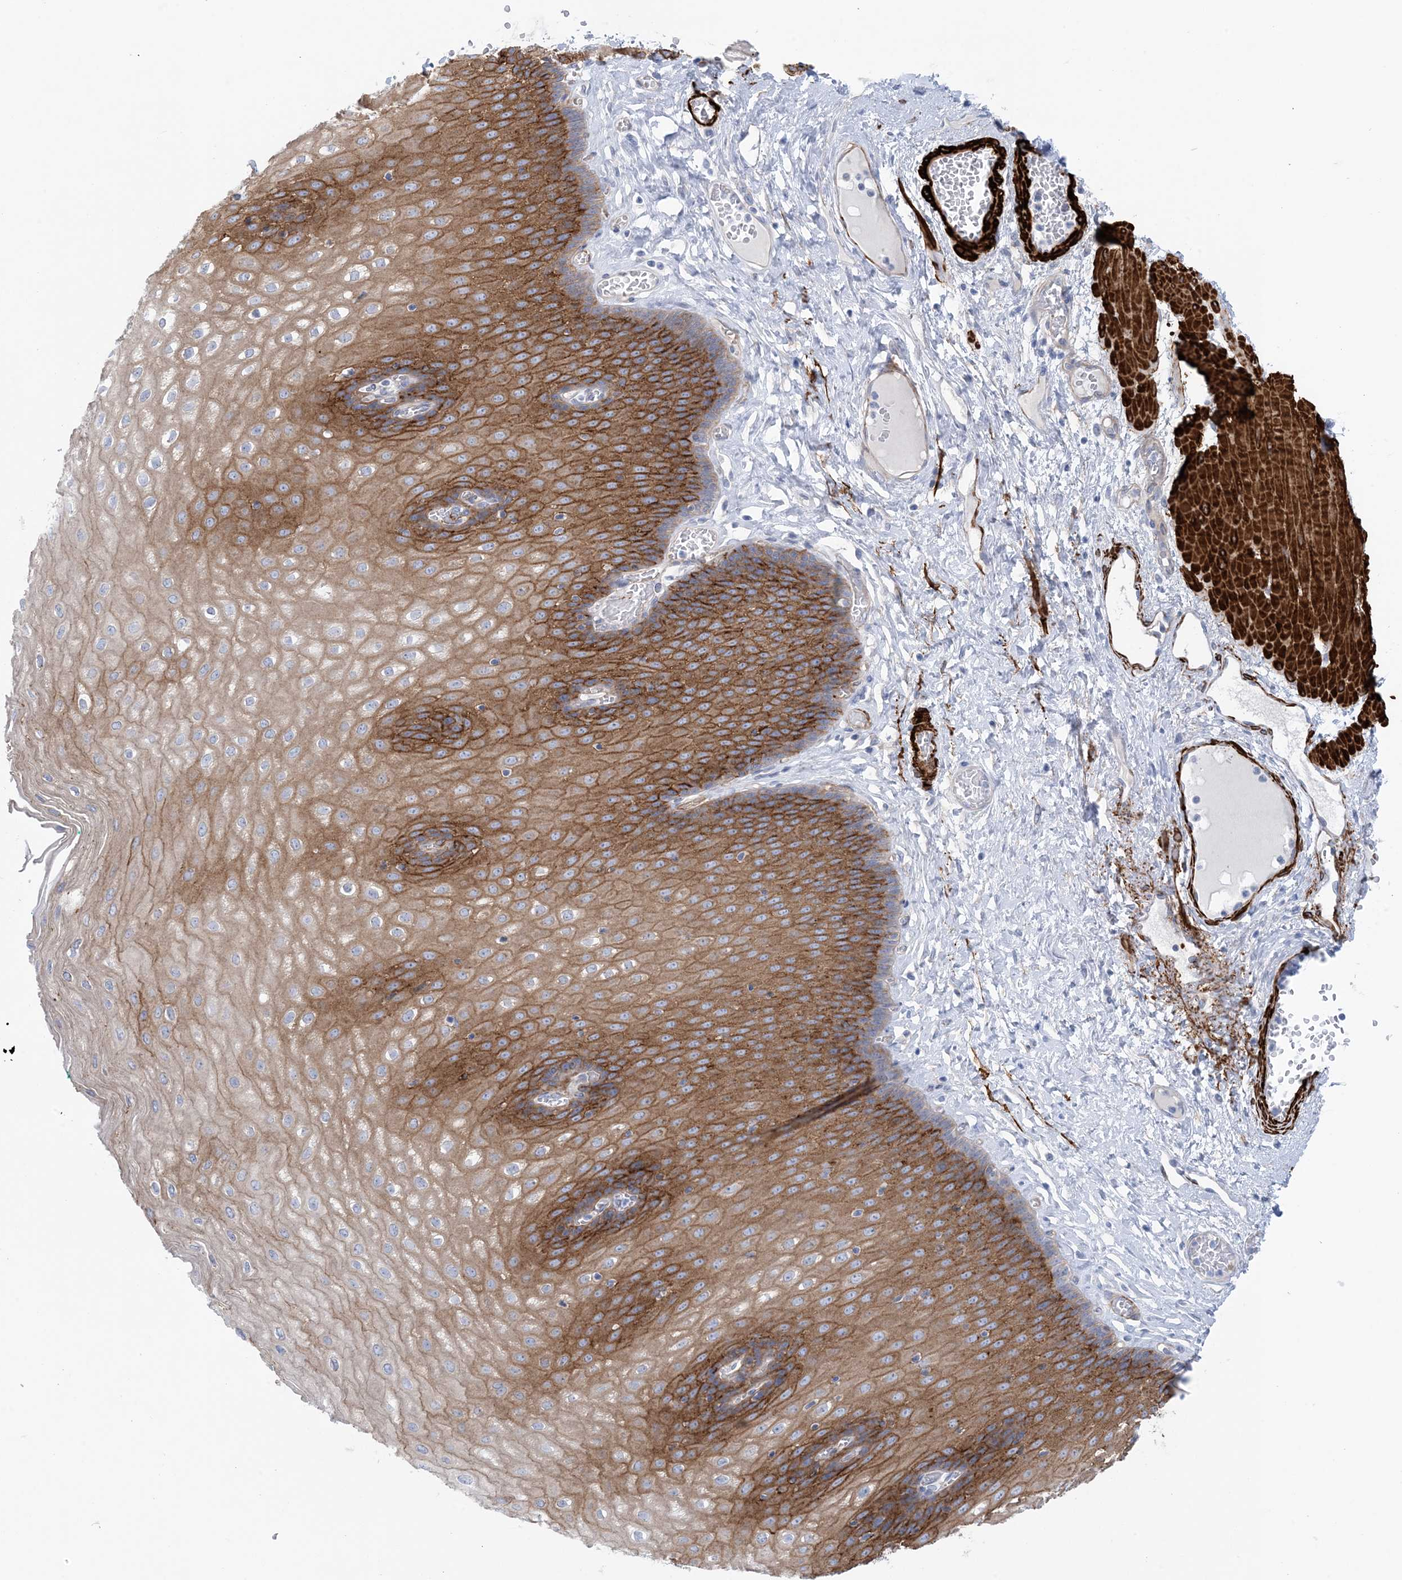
{"staining": {"intensity": "strong", "quantity": "25%-75%", "location": "cytoplasmic/membranous"}, "tissue": "esophagus", "cell_type": "Squamous epithelial cells", "image_type": "normal", "snomed": [{"axis": "morphology", "description": "Normal tissue, NOS"}, {"axis": "topography", "description": "Esophagus"}], "caption": "Protein expression by immunohistochemistry reveals strong cytoplasmic/membranous expression in approximately 25%-75% of squamous epithelial cells in normal esophagus.", "gene": "SHANK1", "patient": {"sex": "male", "age": 60}}